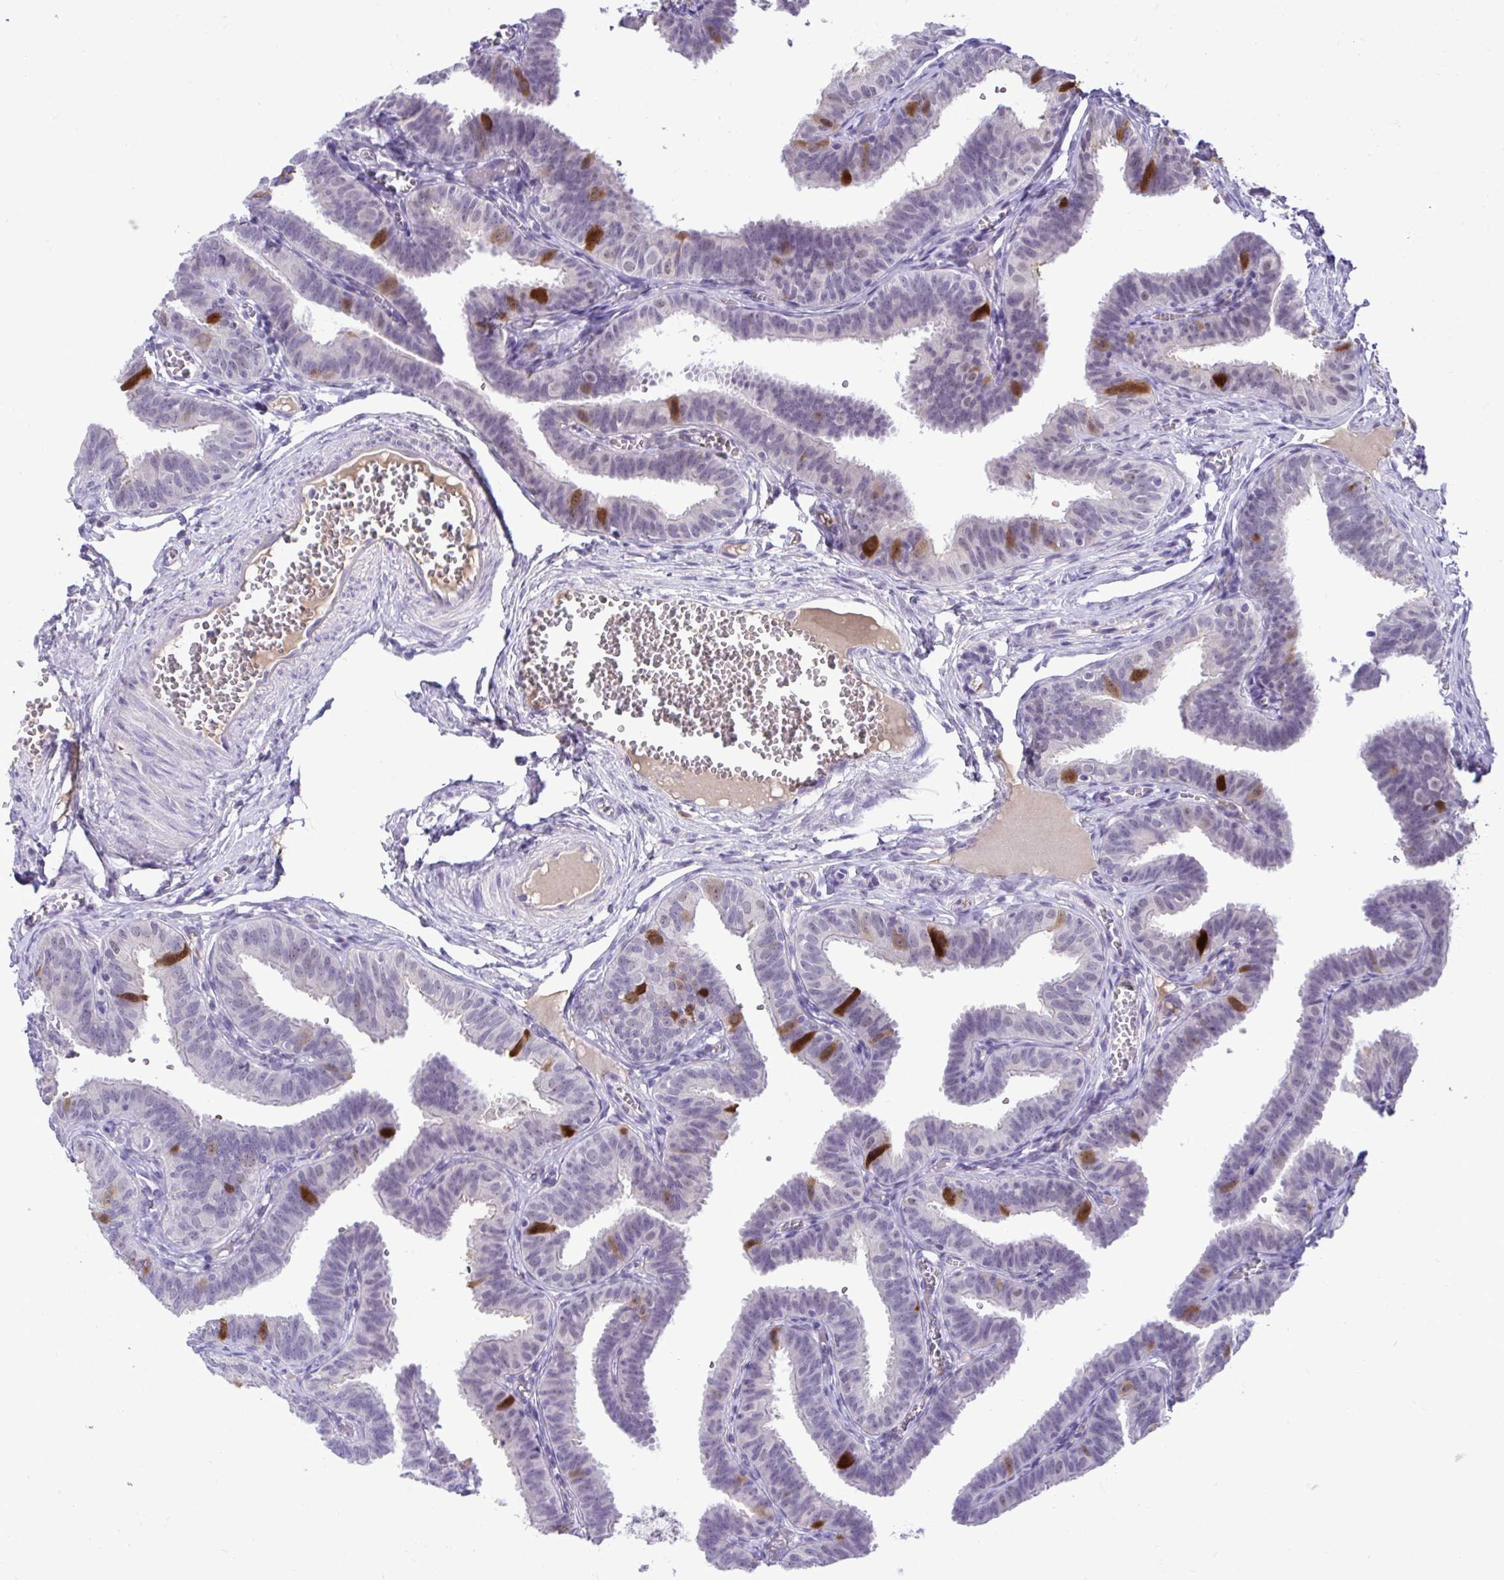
{"staining": {"intensity": "strong", "quantity": "<25%", "location": "cytoplasmic/membranous,nuclear"}, "tissue": "fallopian tube", "cell_type": "Glandular cells", "image_type": "normal", "snomed": [{"axis": "morphology", "description": "Normal tissue, NOS"}, {"axis": "topography", "description": "Fallopian tube"}], "caption": "Immunohistochemical staining of benign fallopian tube shows <25% levels of strong cytoplasmic/membranous,nuclear protein staining in about <25% of glandular cells. (DAB IHC, brown staining for protein, blue staining for nuclei).", "gene": "CDC20", "patient": {"sex": "female", "age": 25}}